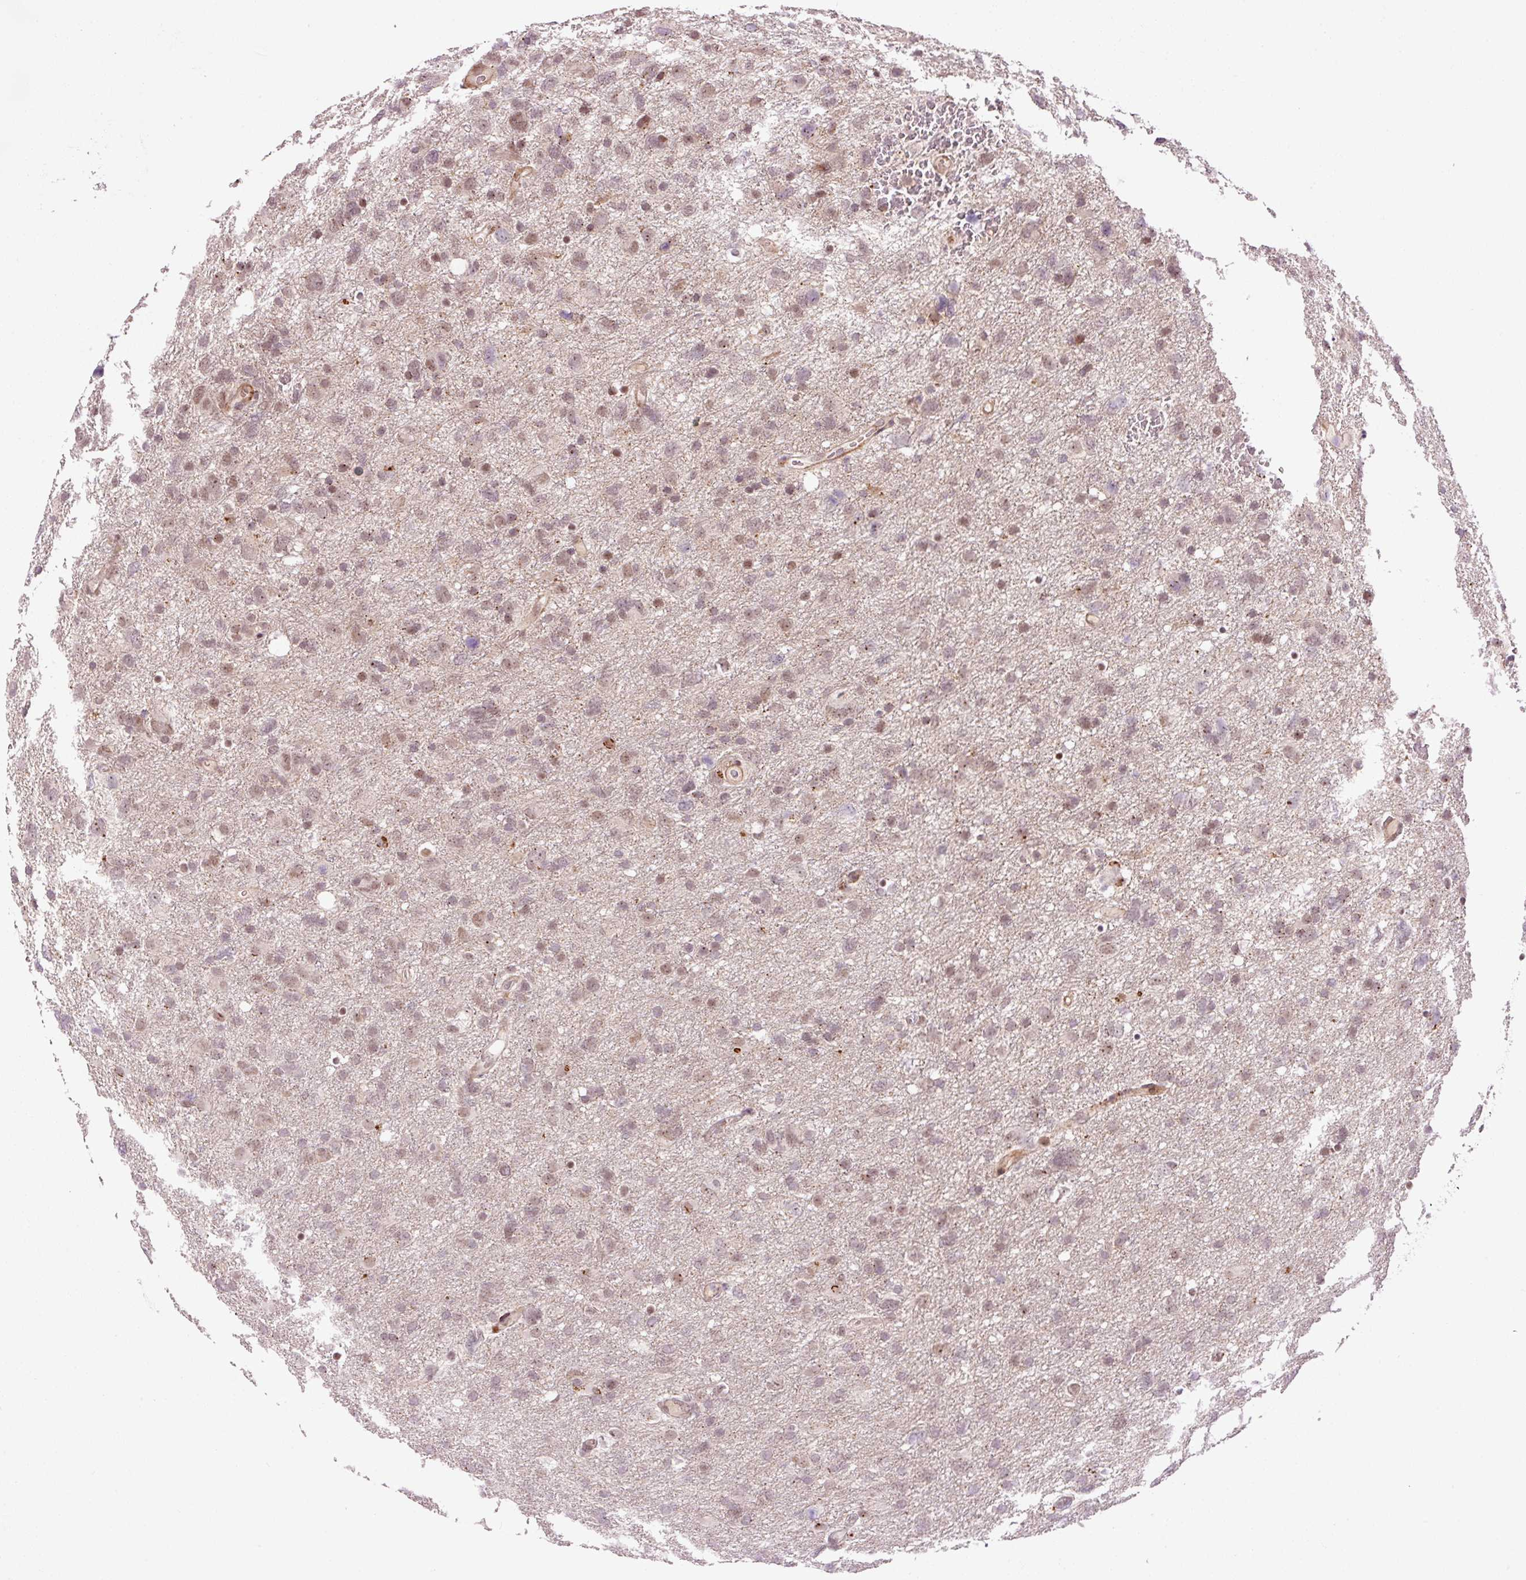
{"staining": {"intensity": "weak", "quantity": "25%-75%", "location": "nuclear"}, "tissue": "glioma", "cell_type": "Tumor cells", "image_type": "cancer", "snomed": [{"axis": "morphology", "description": "Glioma, malignant, High grade"}, {"axis": "topography", "description": "Brain"}], "caption": "Immunohistochemical staining of human high-grade glioma (malignant) displays low levels of weak nuclear protein staining in approximately 25%-75% of tumor cells.", "gene": "ANKRD20A1", "patient": {"sex": "male", "age": 61}}